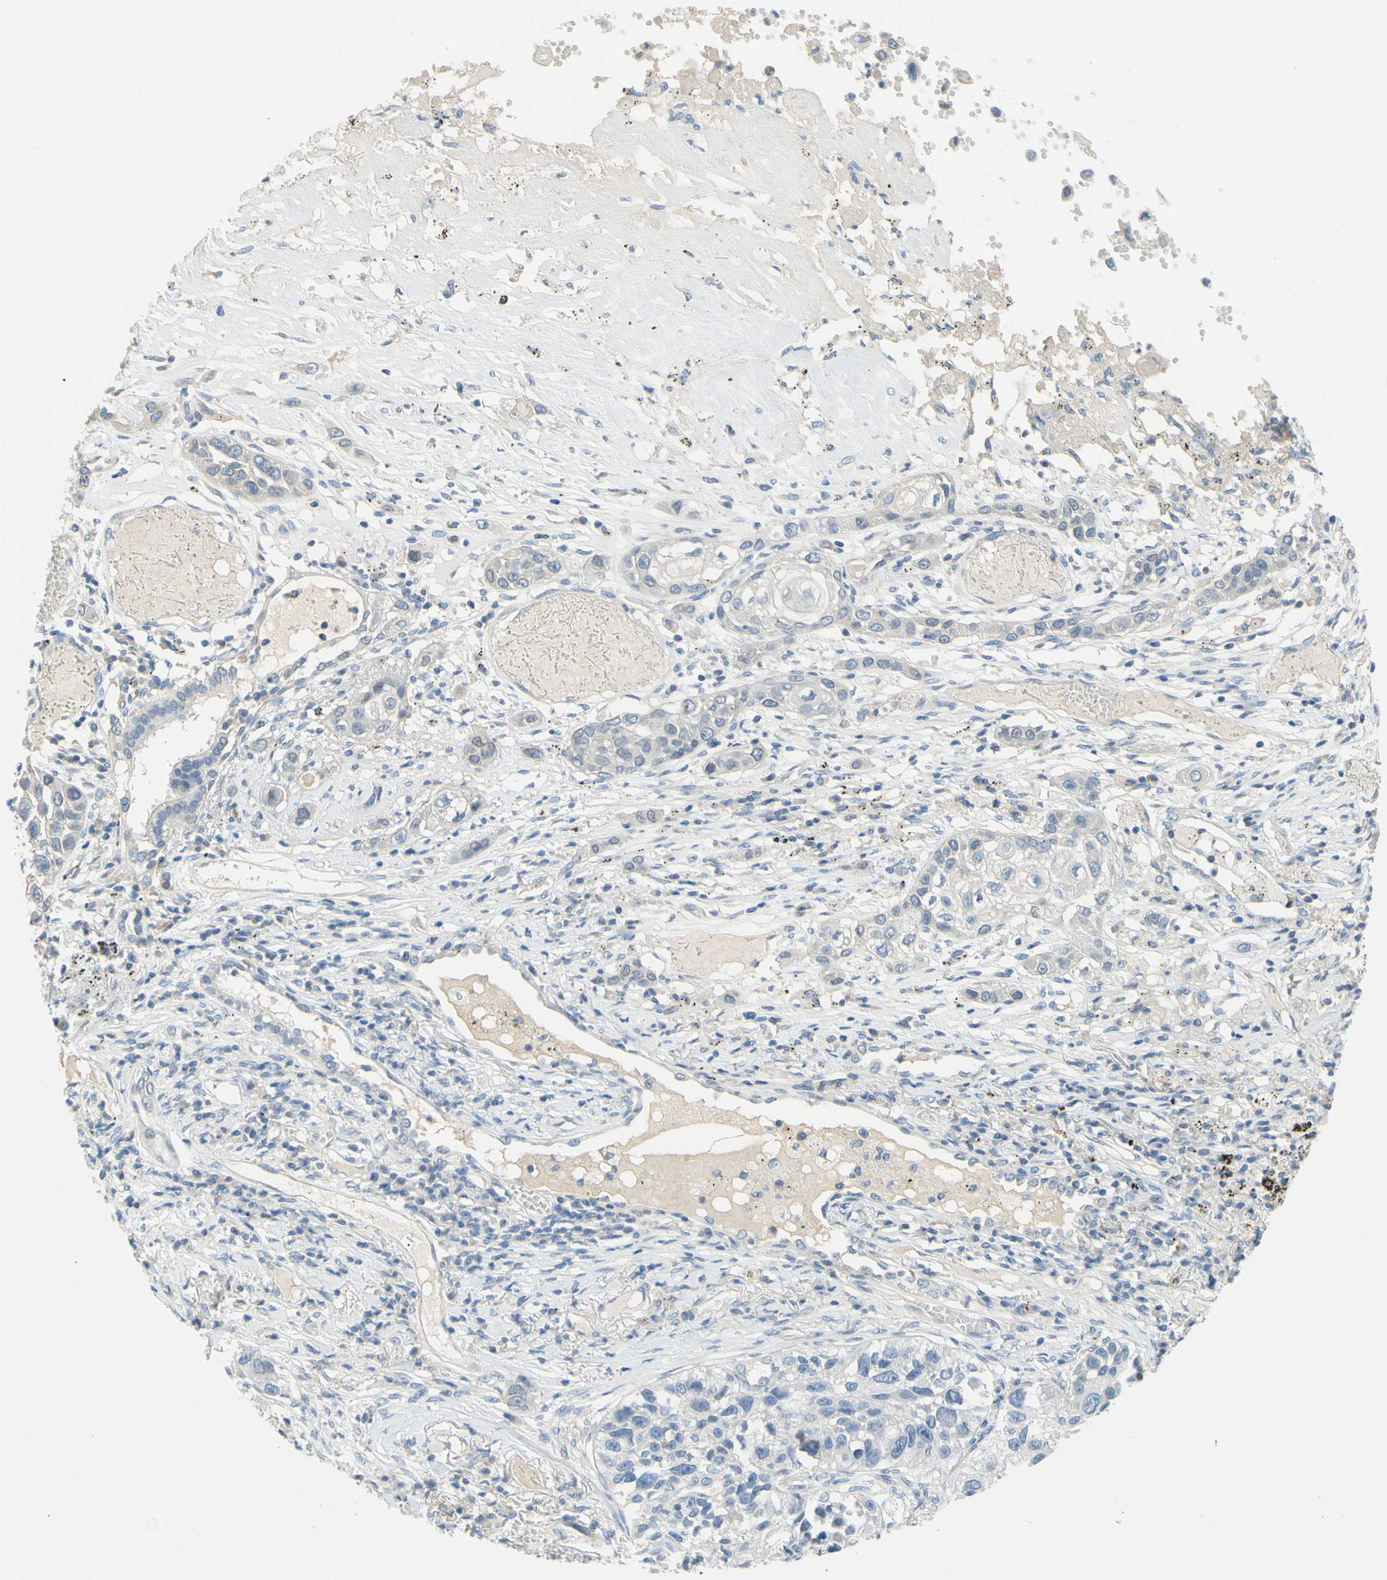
{"staining": {"intensity": "negative", "quantity": "none", "location": "none"}, "tissue": "lung cancer", "cell_type": "Tumor cells", "image_type": "cancer", "snomed": [{"axis": "morphology", "description": "Squamous cell carcinoma, NOS"}, {"axis": "topography", "description": "Lung"}], "caption": "A high-resolution micrograph shows immunohistochemistry (IHC) staining of lung cancer (squamous cell carcinoma), which displays no significant staining in tumor cells. The staining is performed using DAB brown chromogen with nuclei counter-stained in using hematoxylin.", "gene": "DCT", "patient": {"sex": "male", "age": 71}}